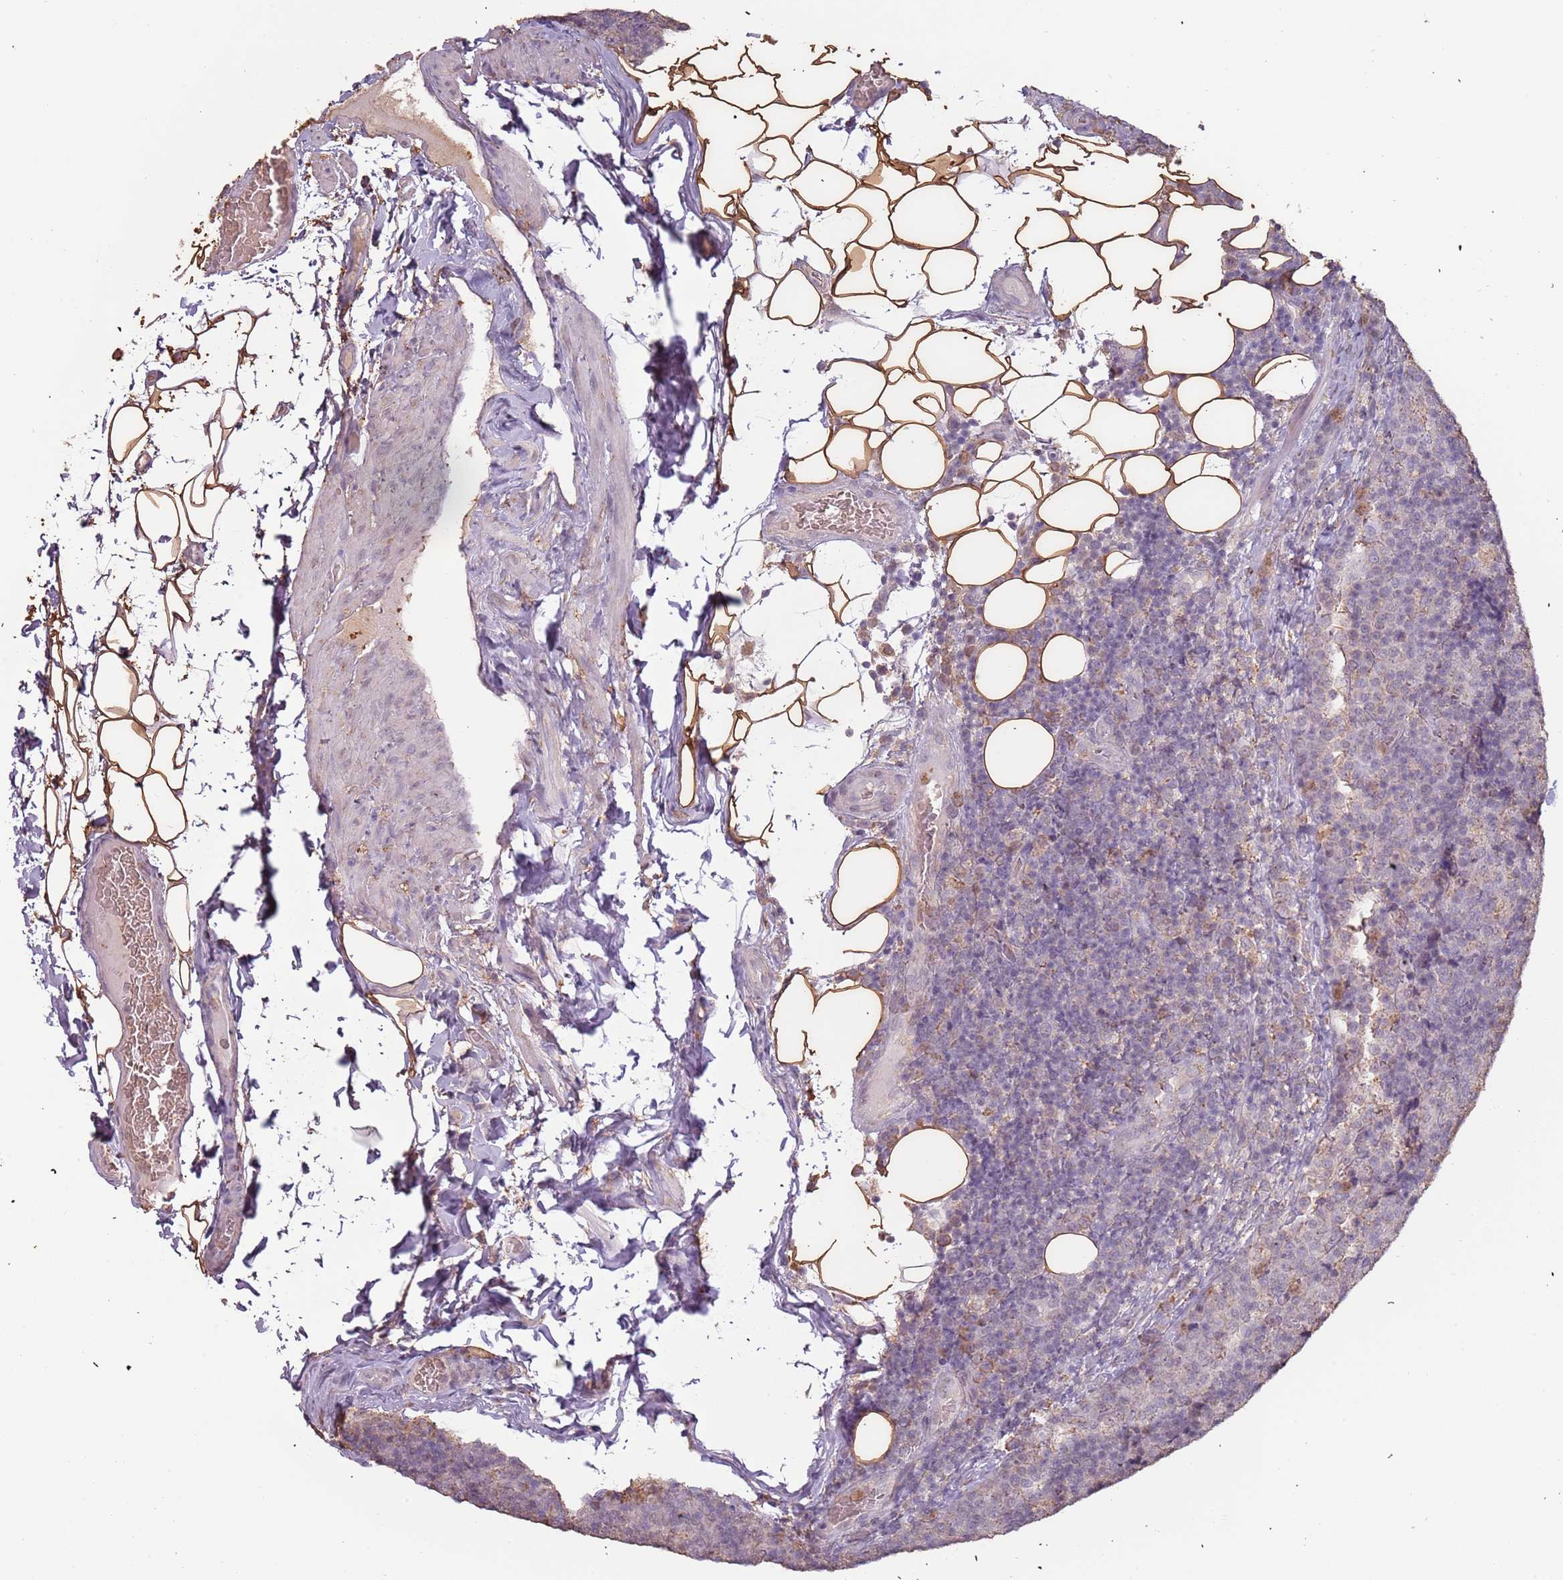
{"staining": {"intensity": "negative", "quantity": "none", "location": "none"}, "tissue": "lymph node", "cell_type": "Non-germinal center cells", "image_type": "normal", "snomed": [{"axis": "morphology", "description": "Normal tissue, NOS"}, {"axis": "topography", "description": "Lymph node"}], "caption": "Non-germinal center cells show no significant expression in benign lymph node.", "gene": "ATOSB", "patient": {"sex": "female", "age": 31}}